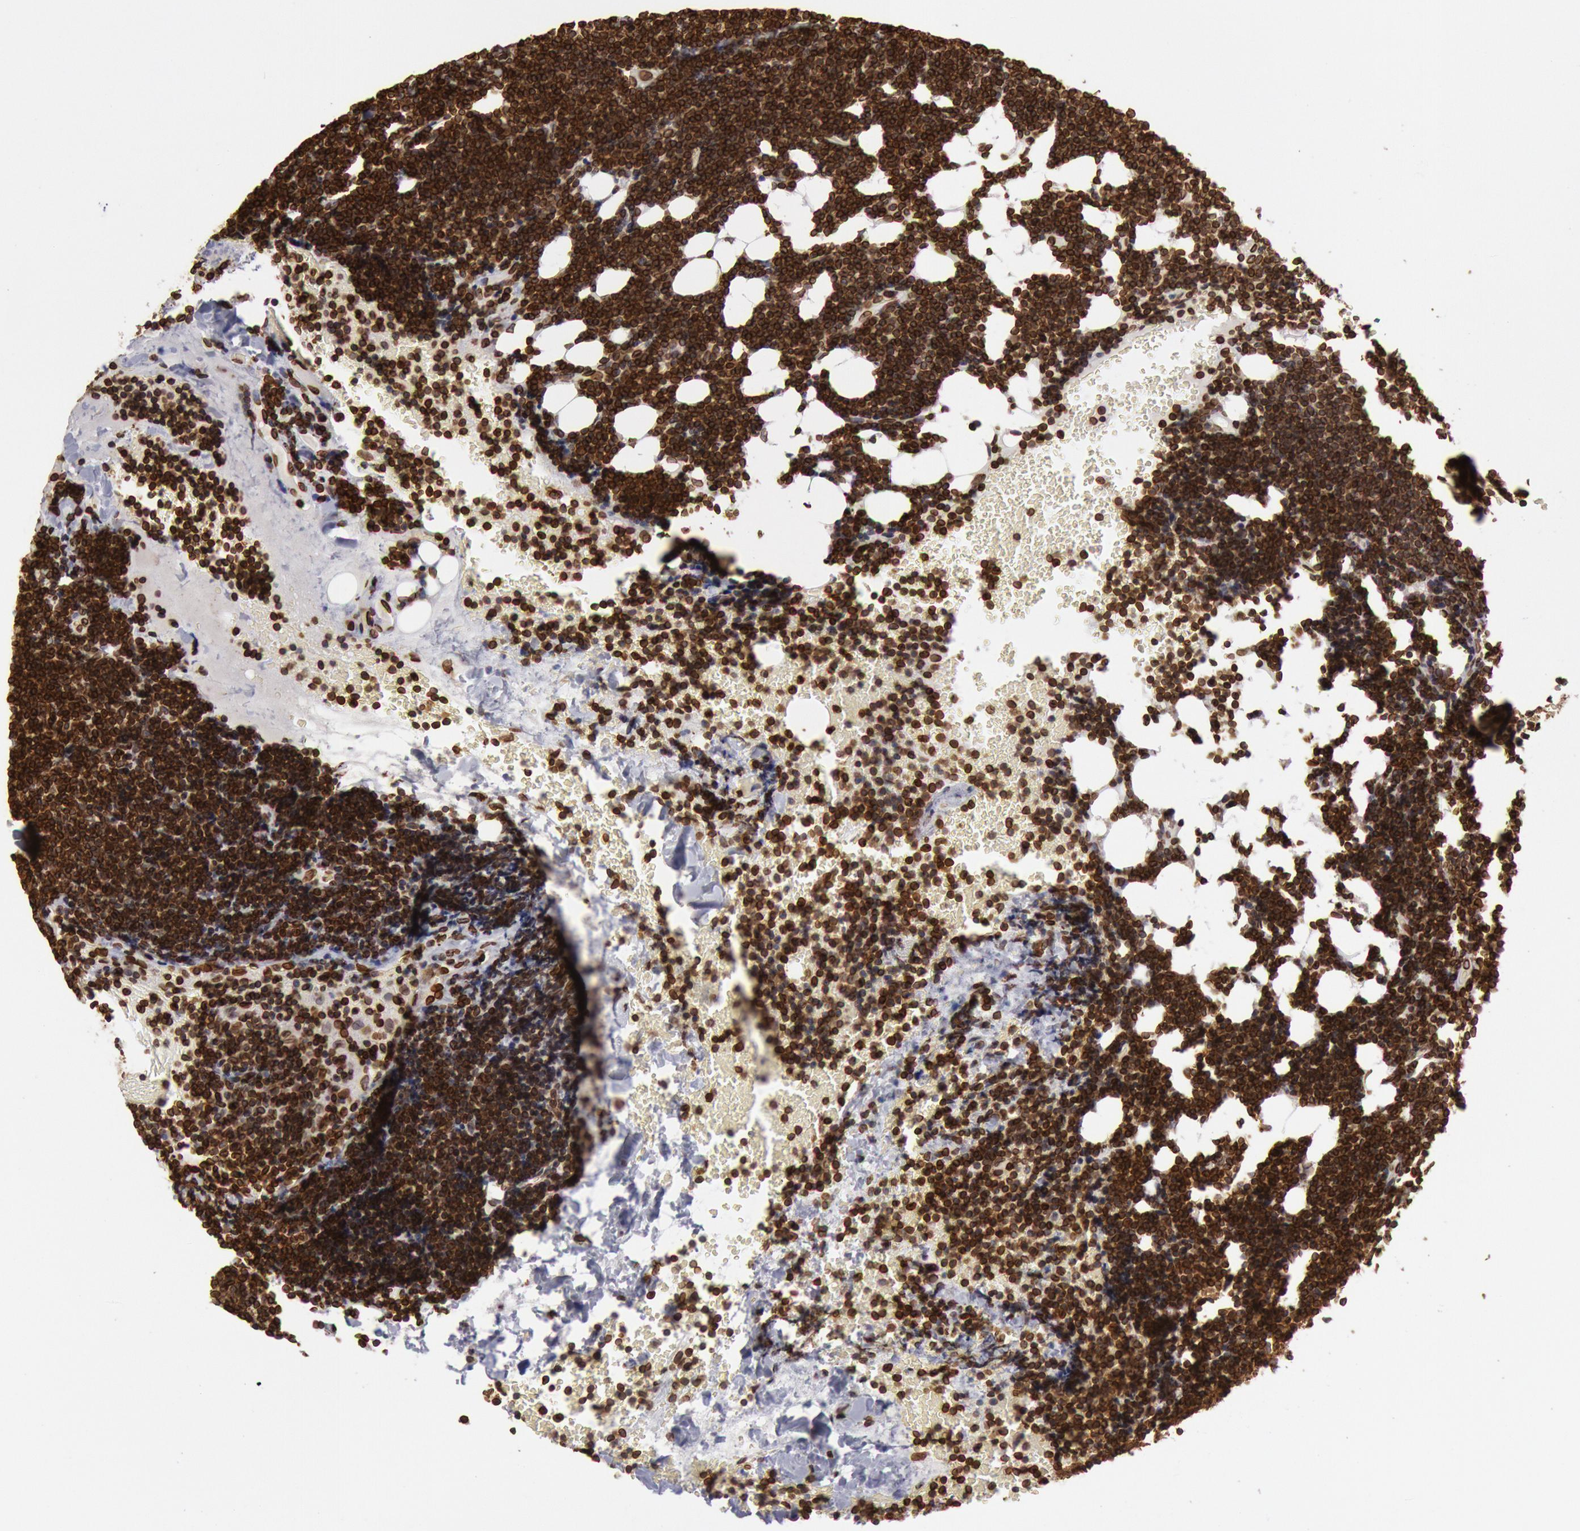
{"staining": {"intensity": "strong", "quantity": ">75%", "location": "cytoplasmic/membranous,nuclear"}, "tissue": "lymphoma", "cell_type": "Tumor cells", "image_type": "cancer", "snomed": [{"axis": "morphology", "description": "Malignant lymphoma, non-Hodgkin's type, Low grade"}, {"axis": "topography", "description": "Lymph node"}], "caption": "Tumor cells reveal strong cytoplasmic/membranous and nuclear expression in about >75% of cells in low-grade malignant lymphoma, non-Hodgkin's type. (brown staining indicates protein expression, while blue staining denotes nuclei).", "gene": "SUN2", "patient": {"sex": "female", "age": 51}}